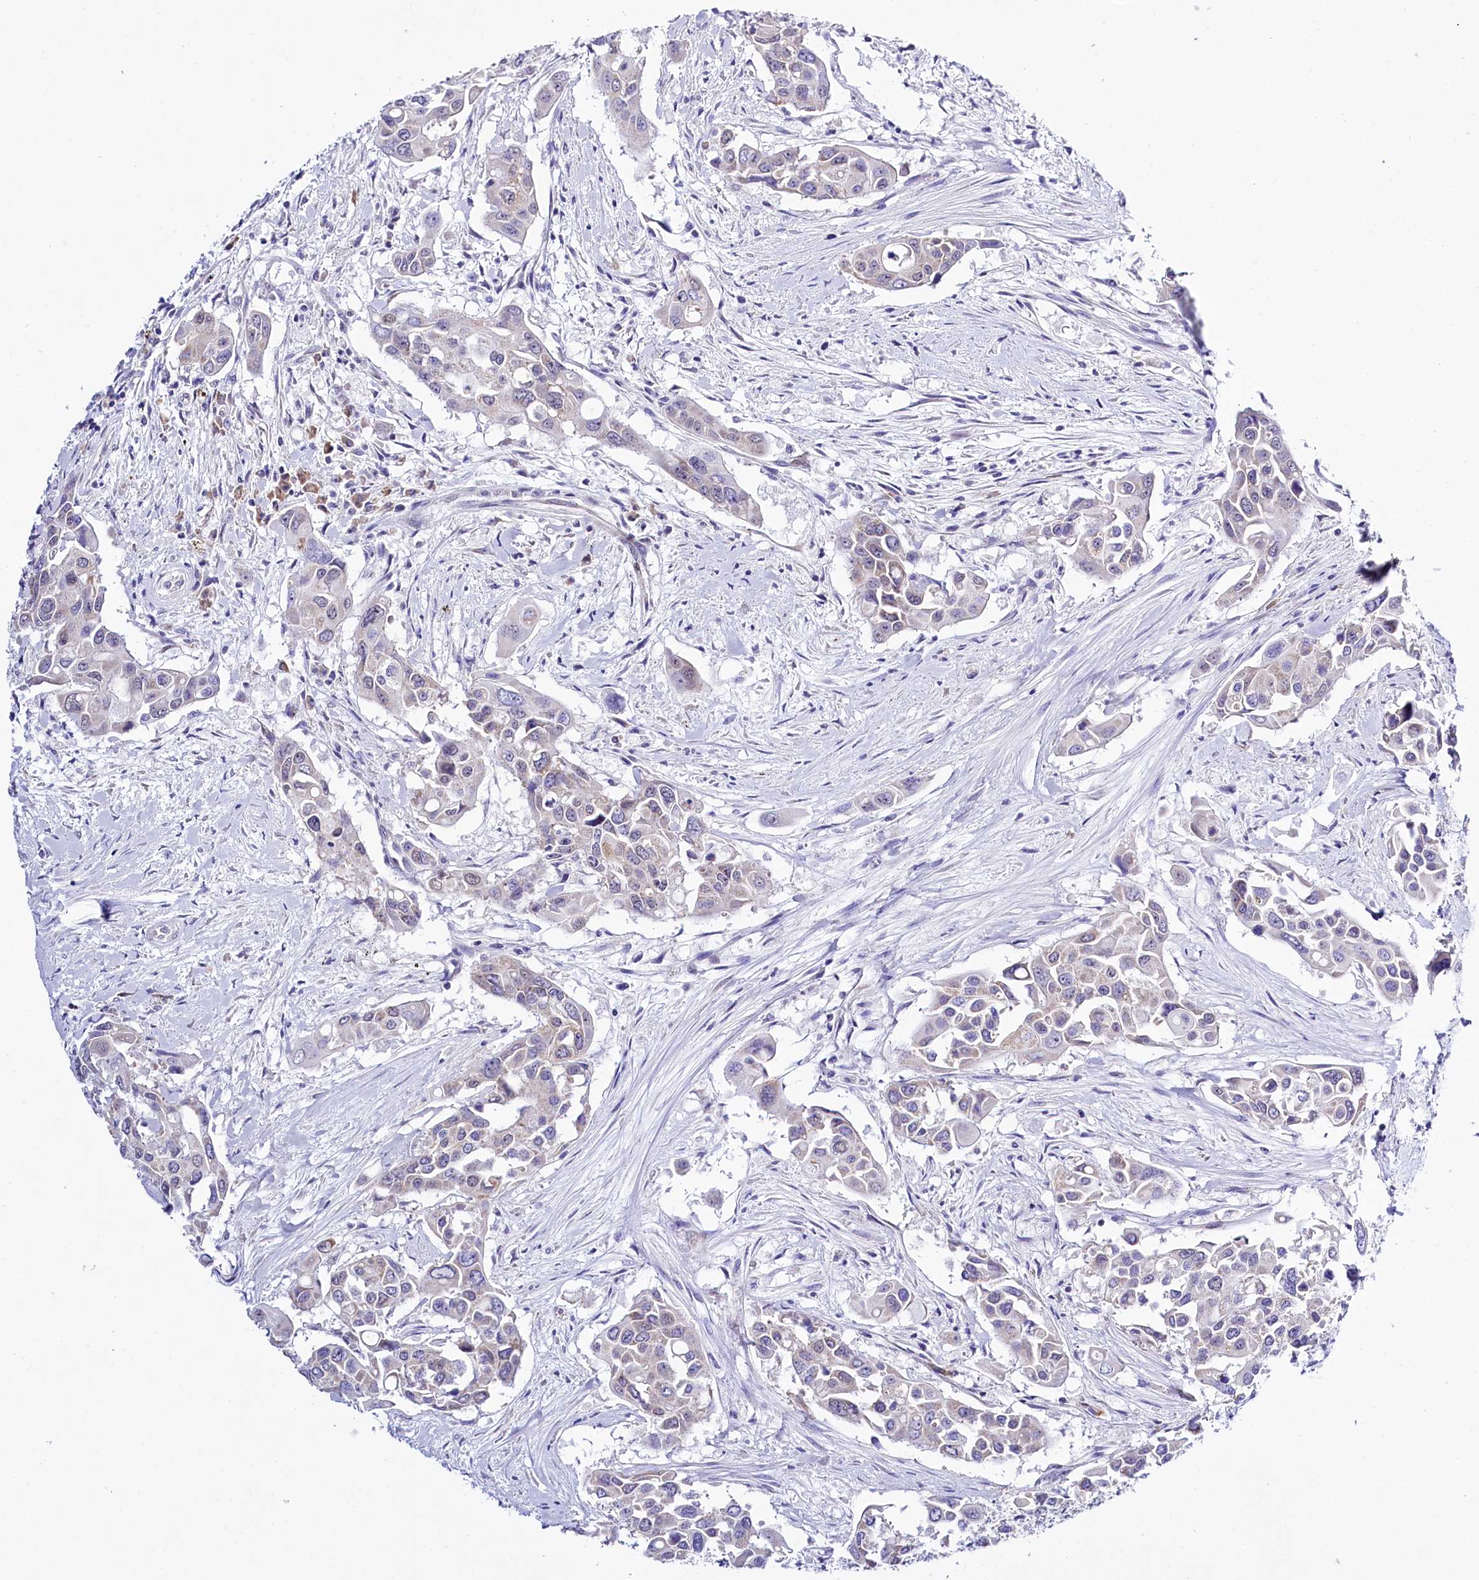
{"staining": {"intensity": "negative", "quantity": "none", "location": "none"}, "tissue": "colorectal cancer", "cell_type": "Tumor cells", "image_type": "cancer", "snomed": [{"axis": "morphology", "description": "Adenocarcinoma, NOS"}, {"axis": "topography", "description": "Colon"}], "caption": "A high-resolution micrograph shows immunohistochemistry (IHC) staining of colorectal cancer (adenocarcinoma), which reveals no significant expression in tumor cells. (Brightfield microscopy of DAB immunohistochemistry (IHC) at high magnification).", "gene": "SPATS2", "patient": {"sex": "male", "age": 77}}